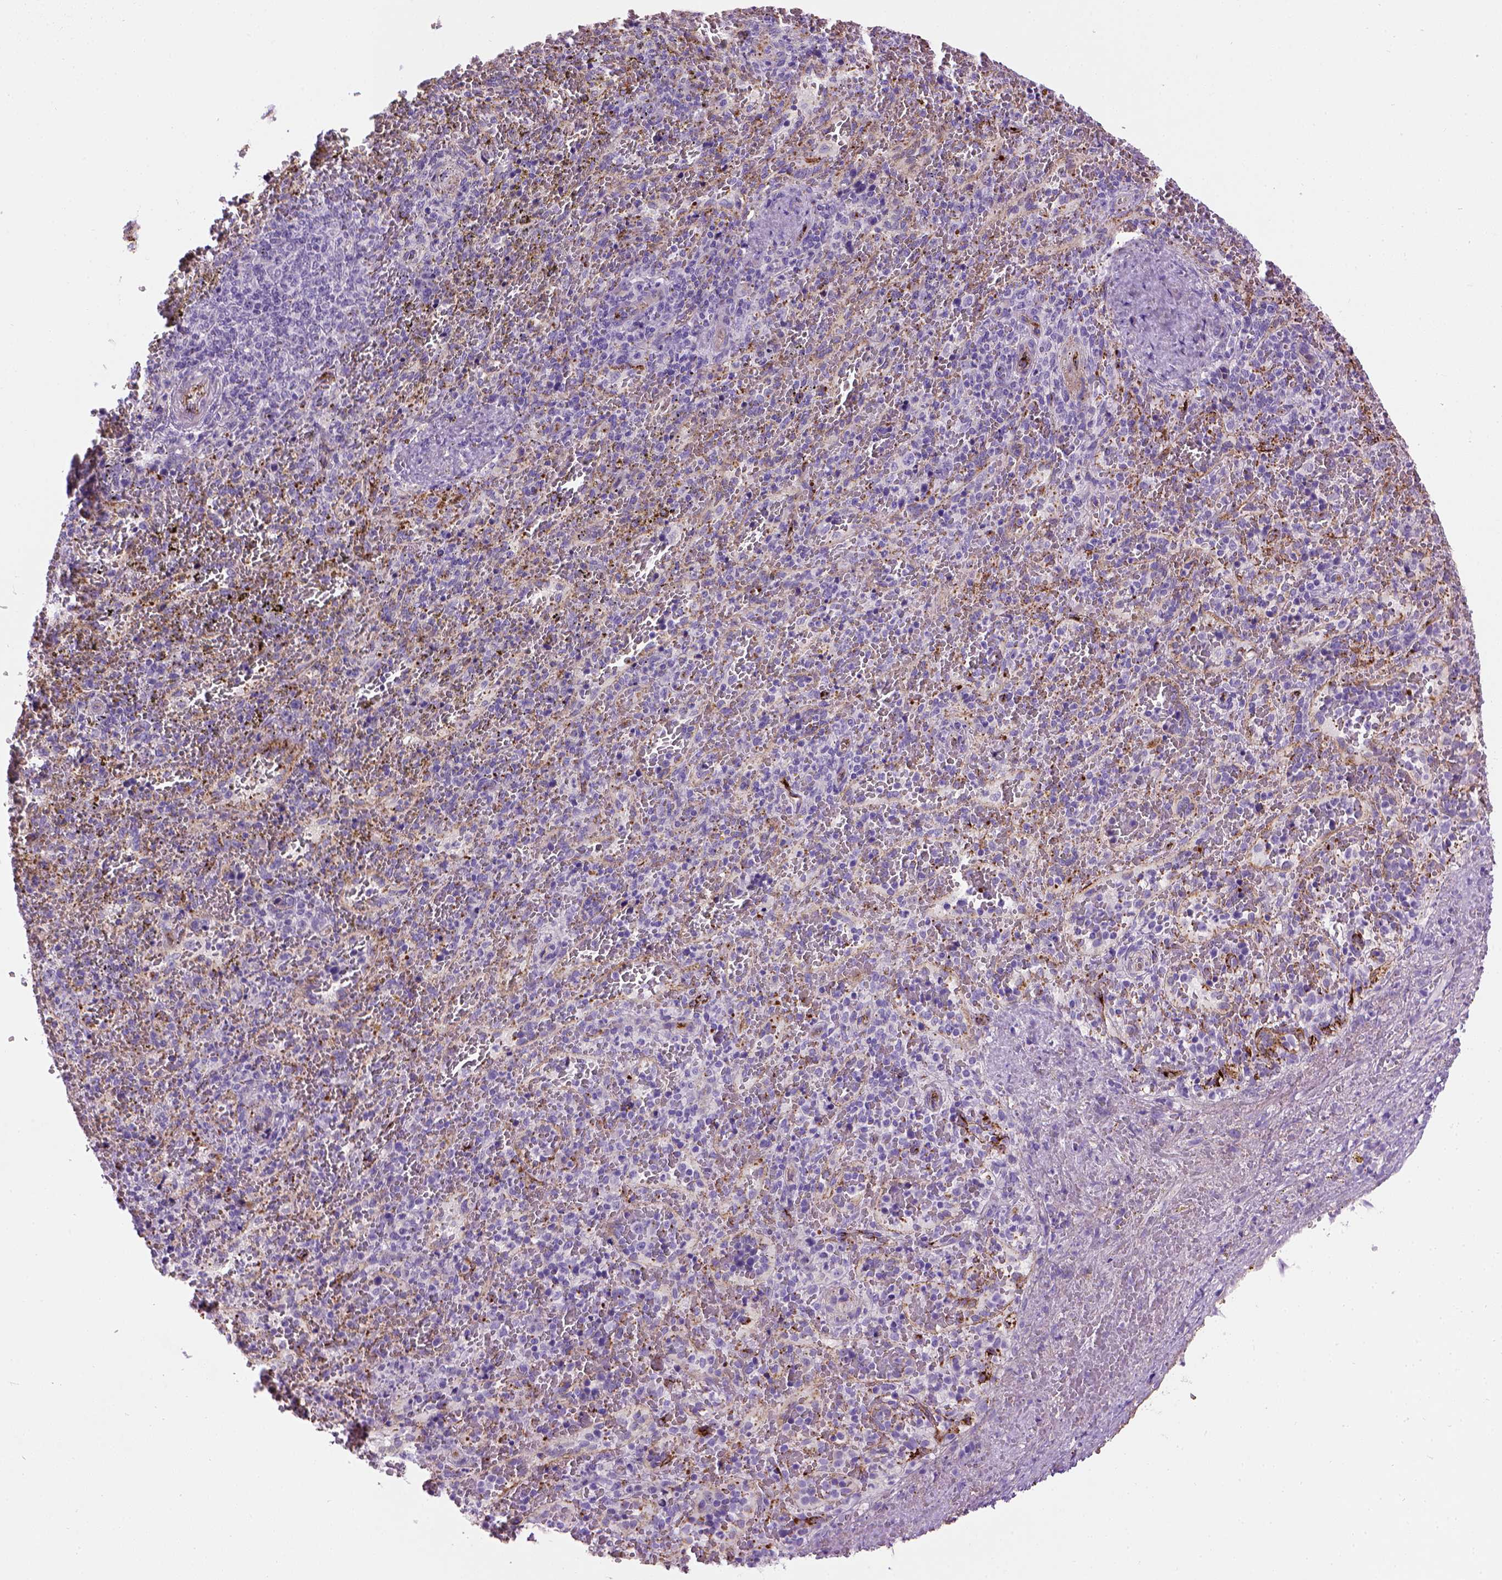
{"staining": {"intensity": "negative", "quantity": "none", "location": "none"}, "tissue": "spleen", "cell_type": "Cells in red pulp", "image_type": "normal", "snomed": [{"axis": "morphology", "description": "Normal tissue, NOS"}, {"axis": "topography", "description": "Spleen"}], "caption": "An image of human spleen is negative for staining in cells in red pulp. Brightfield microscopy of immunohistochemistry (IHC) stained with DAB (brown) and hematoxylin (blue), captured at high magnification.", "gene": "VWF", "patient": {"sex": "female", "age": 50}}